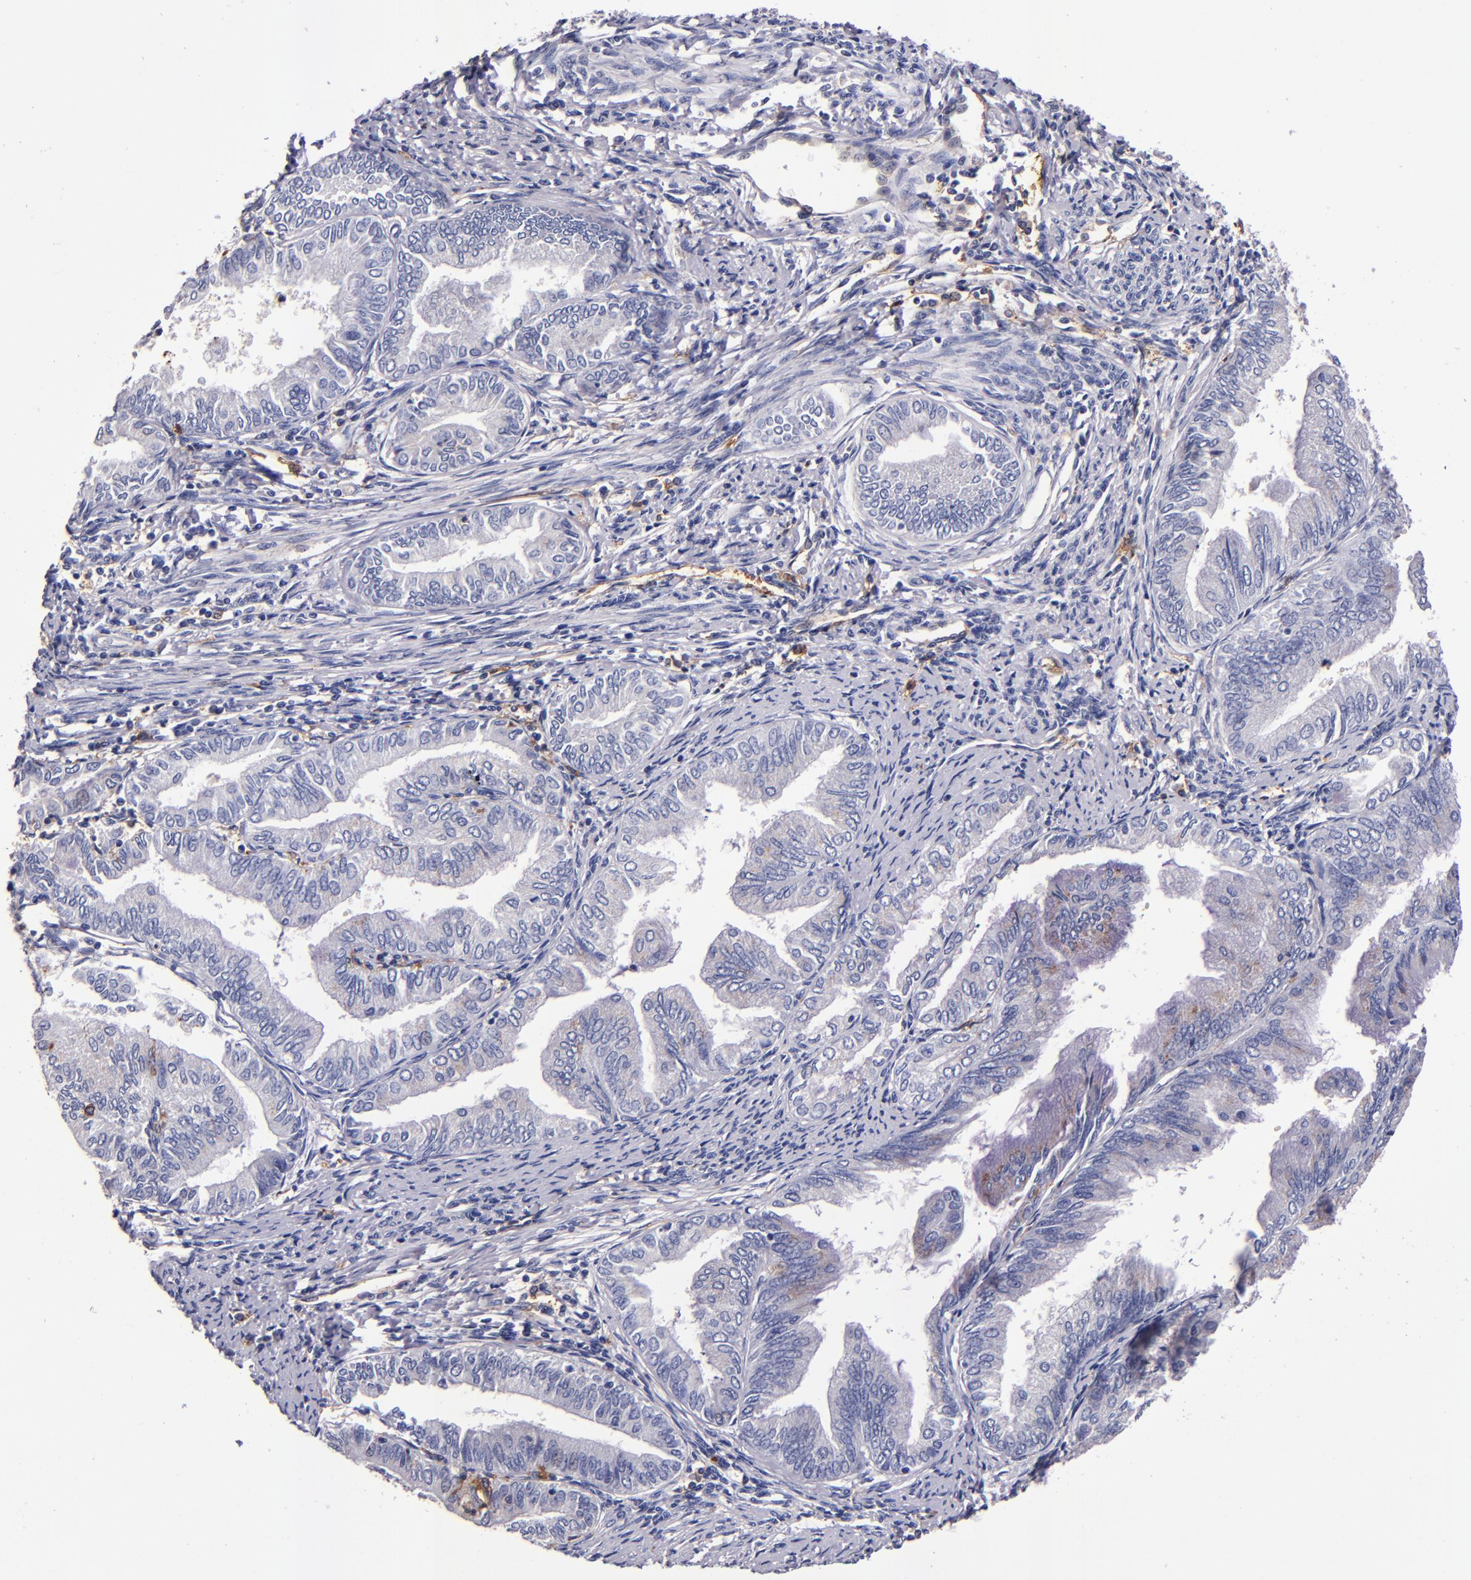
{"staining": {"intensity": "weak", "quantity": "<25%", "location": "cytoplasmic/membranous"}, "tissue": "endometrial cancer", "cell_type": "Tumor cells", "image_type": "cancer", "snomed": [{"axis": "morphology", "description": "Adenocarcinoma, NOS"}, {"axis": "topography", "description": "Endometrium"}], "caption": "Immunohistochemistry micrograph of neoplastic tissue: human adenocarcinoma (endometrial) stained with DAB displays no significant protein expression in tumor cells.", "gene": "SIRPA", "patient": {"sex": "female", "age": 66}}